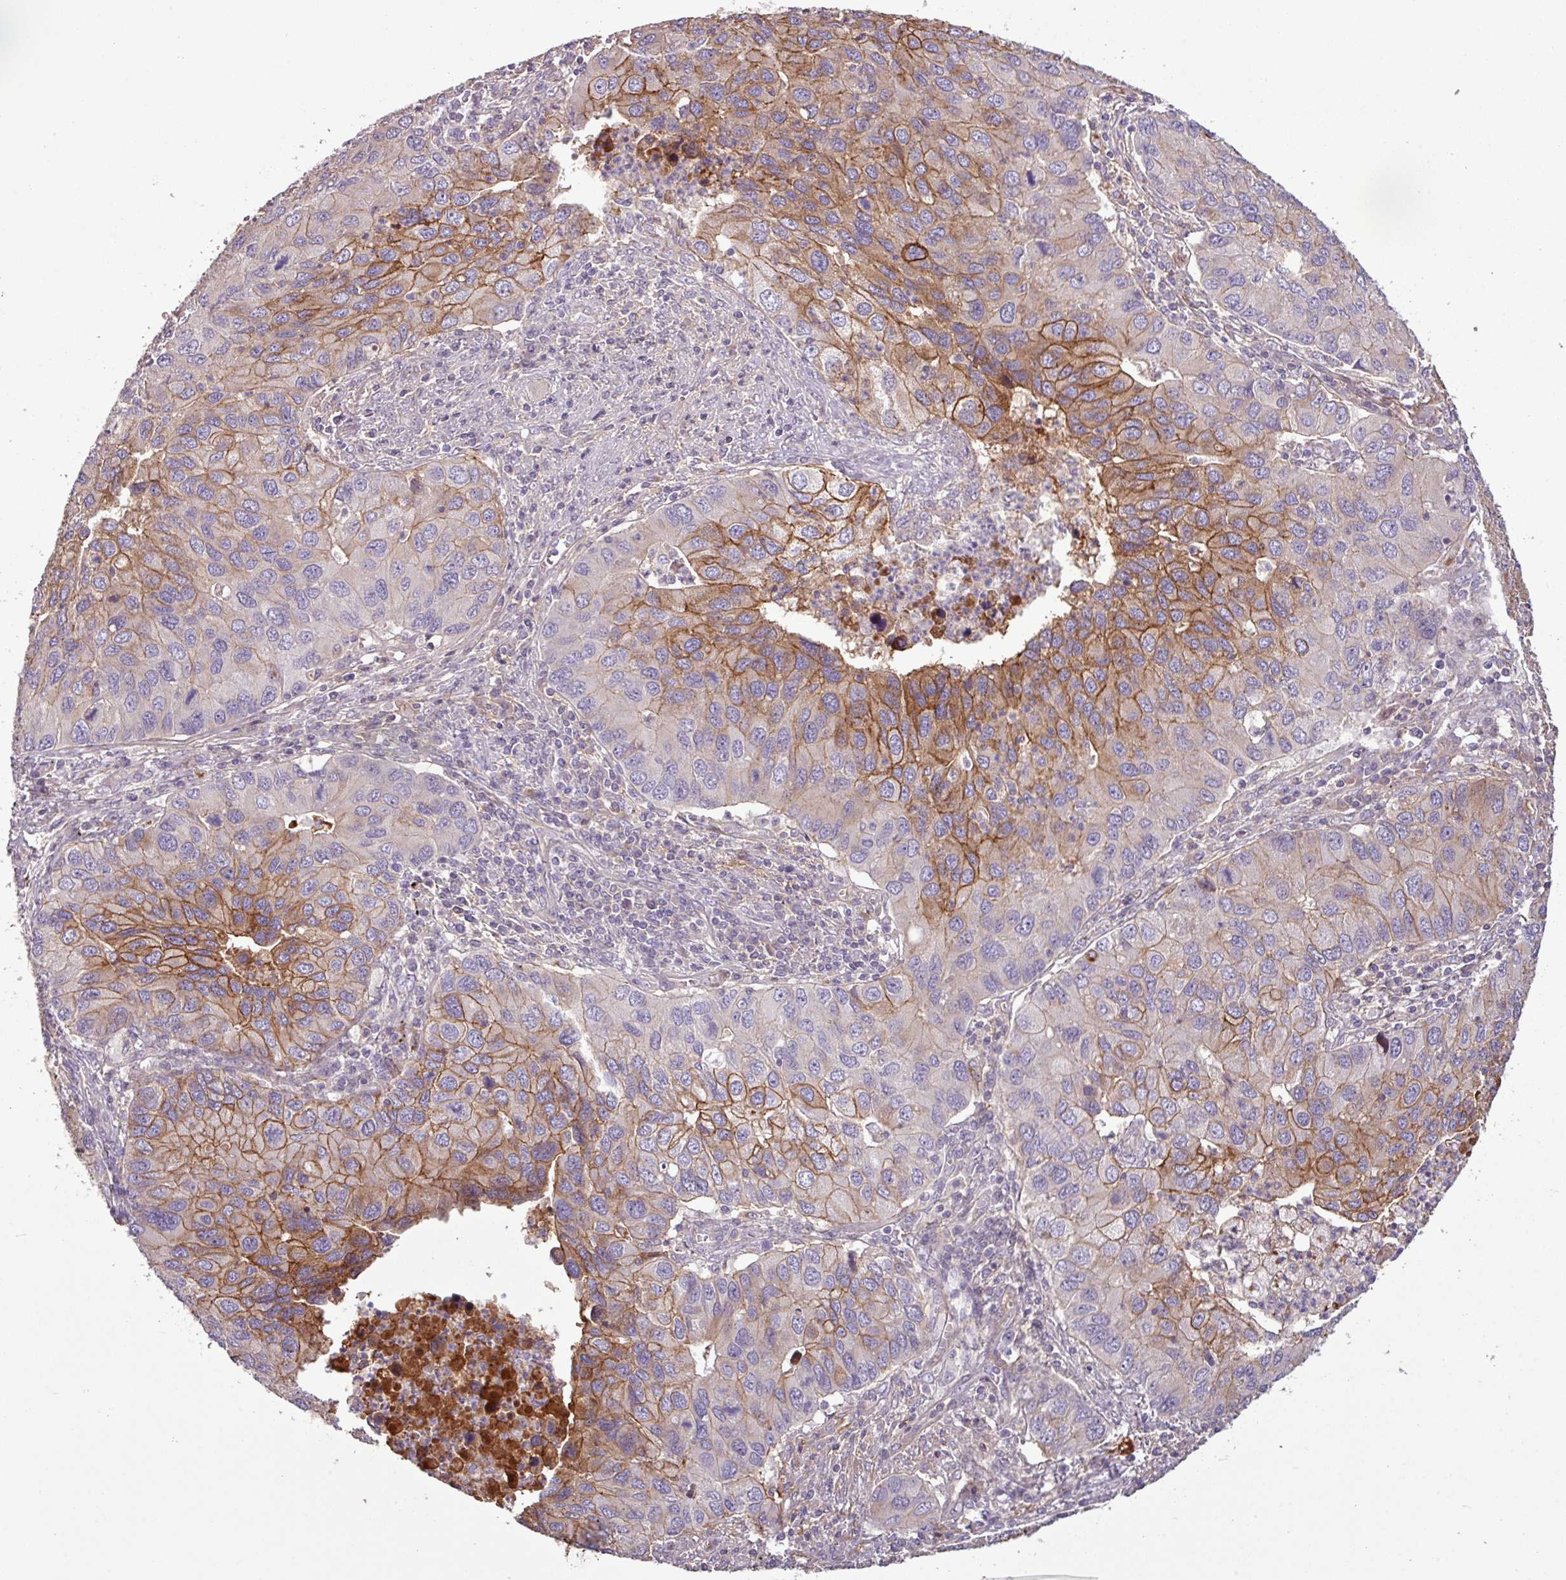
{"staining": {"intensity": "moderate", "quantity": "25%-75%", "location": "cytoplasmic/membranous"}, "tissue": "lung cancer", "cell_type": "Tumor cells", "image_type": "cancer", "snomed": [{"axis": "morphology", "description": "Aneuploidy"}, {"axis": "morphology", "description": "Adenocarcinoma, NOS"}, {"axis": "topography", "description": "Lymph node"}, {"axis": "topography", "description": "Lung"}], "caption": "DAB (3,3'-diaminobenzidine) immunohistochemical staining of lung cancer shows moderate cytoplasmic/membranous protein expression in about 25%-75% of tumor cells. (DAB (3,3'-diaminobenzidine) = brown stain, brightfield microscopy at high magnification).", "gene": "C4B", "patient": {"sex": "female", "age": 74}}